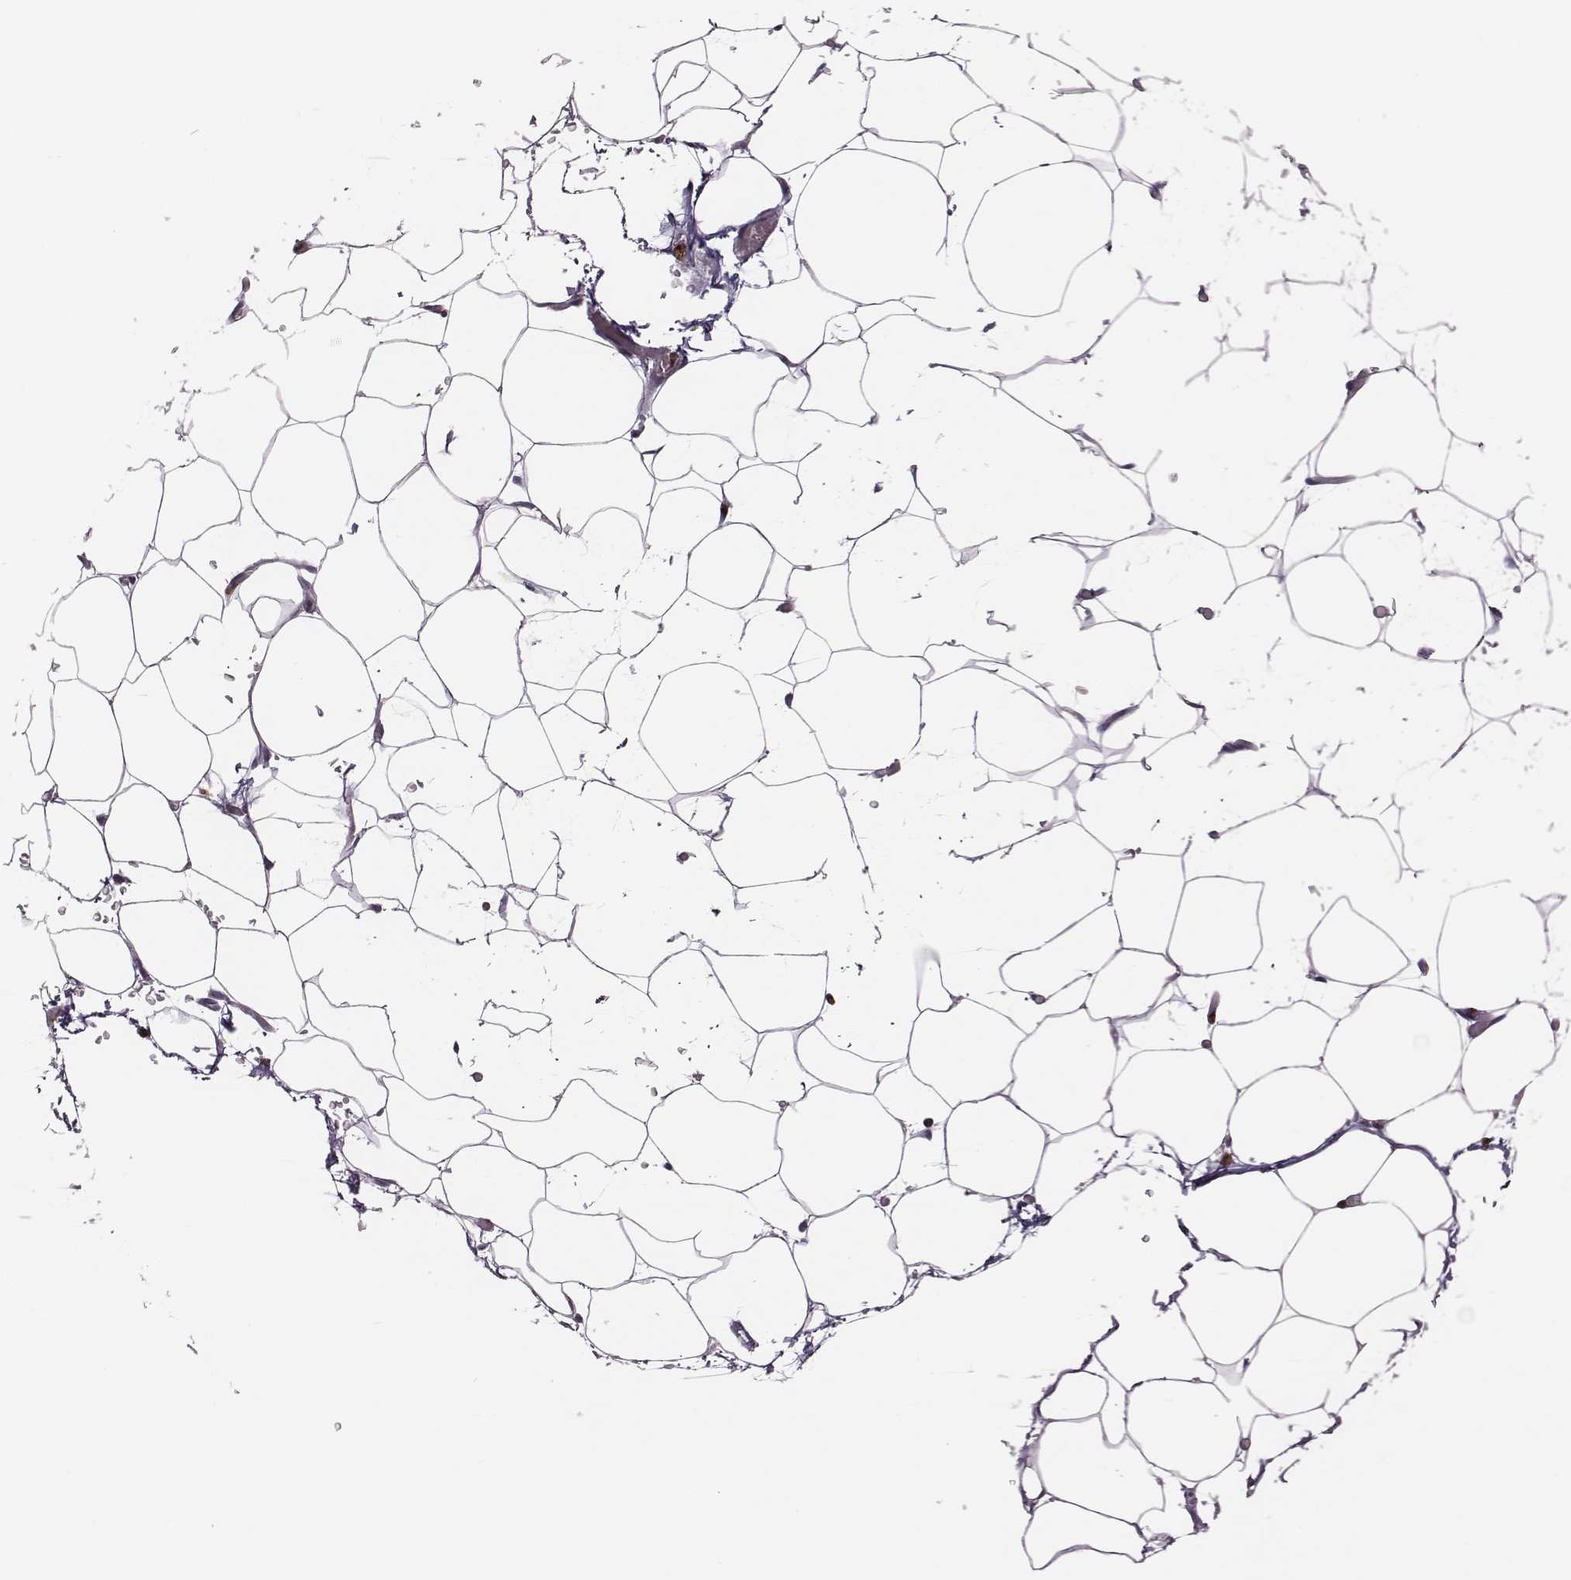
{"staining": {"intensity": "negative", "quantity": "none", "location": "none"}, "tissue": "adipose tissue", "cell_type": "Adipocytes", "image_type": "normal", "snomed": [{"axis": "morphology", "description": "Normal tissue, NOS"}, {"axis": "topography", "description": "Adipose tissue"}], "caption": "Adipose tissue stained for a protein using IHC displays no expression adipocytes.", "gene": "KMO", "patient": {"sex": "male", "age": 57}}